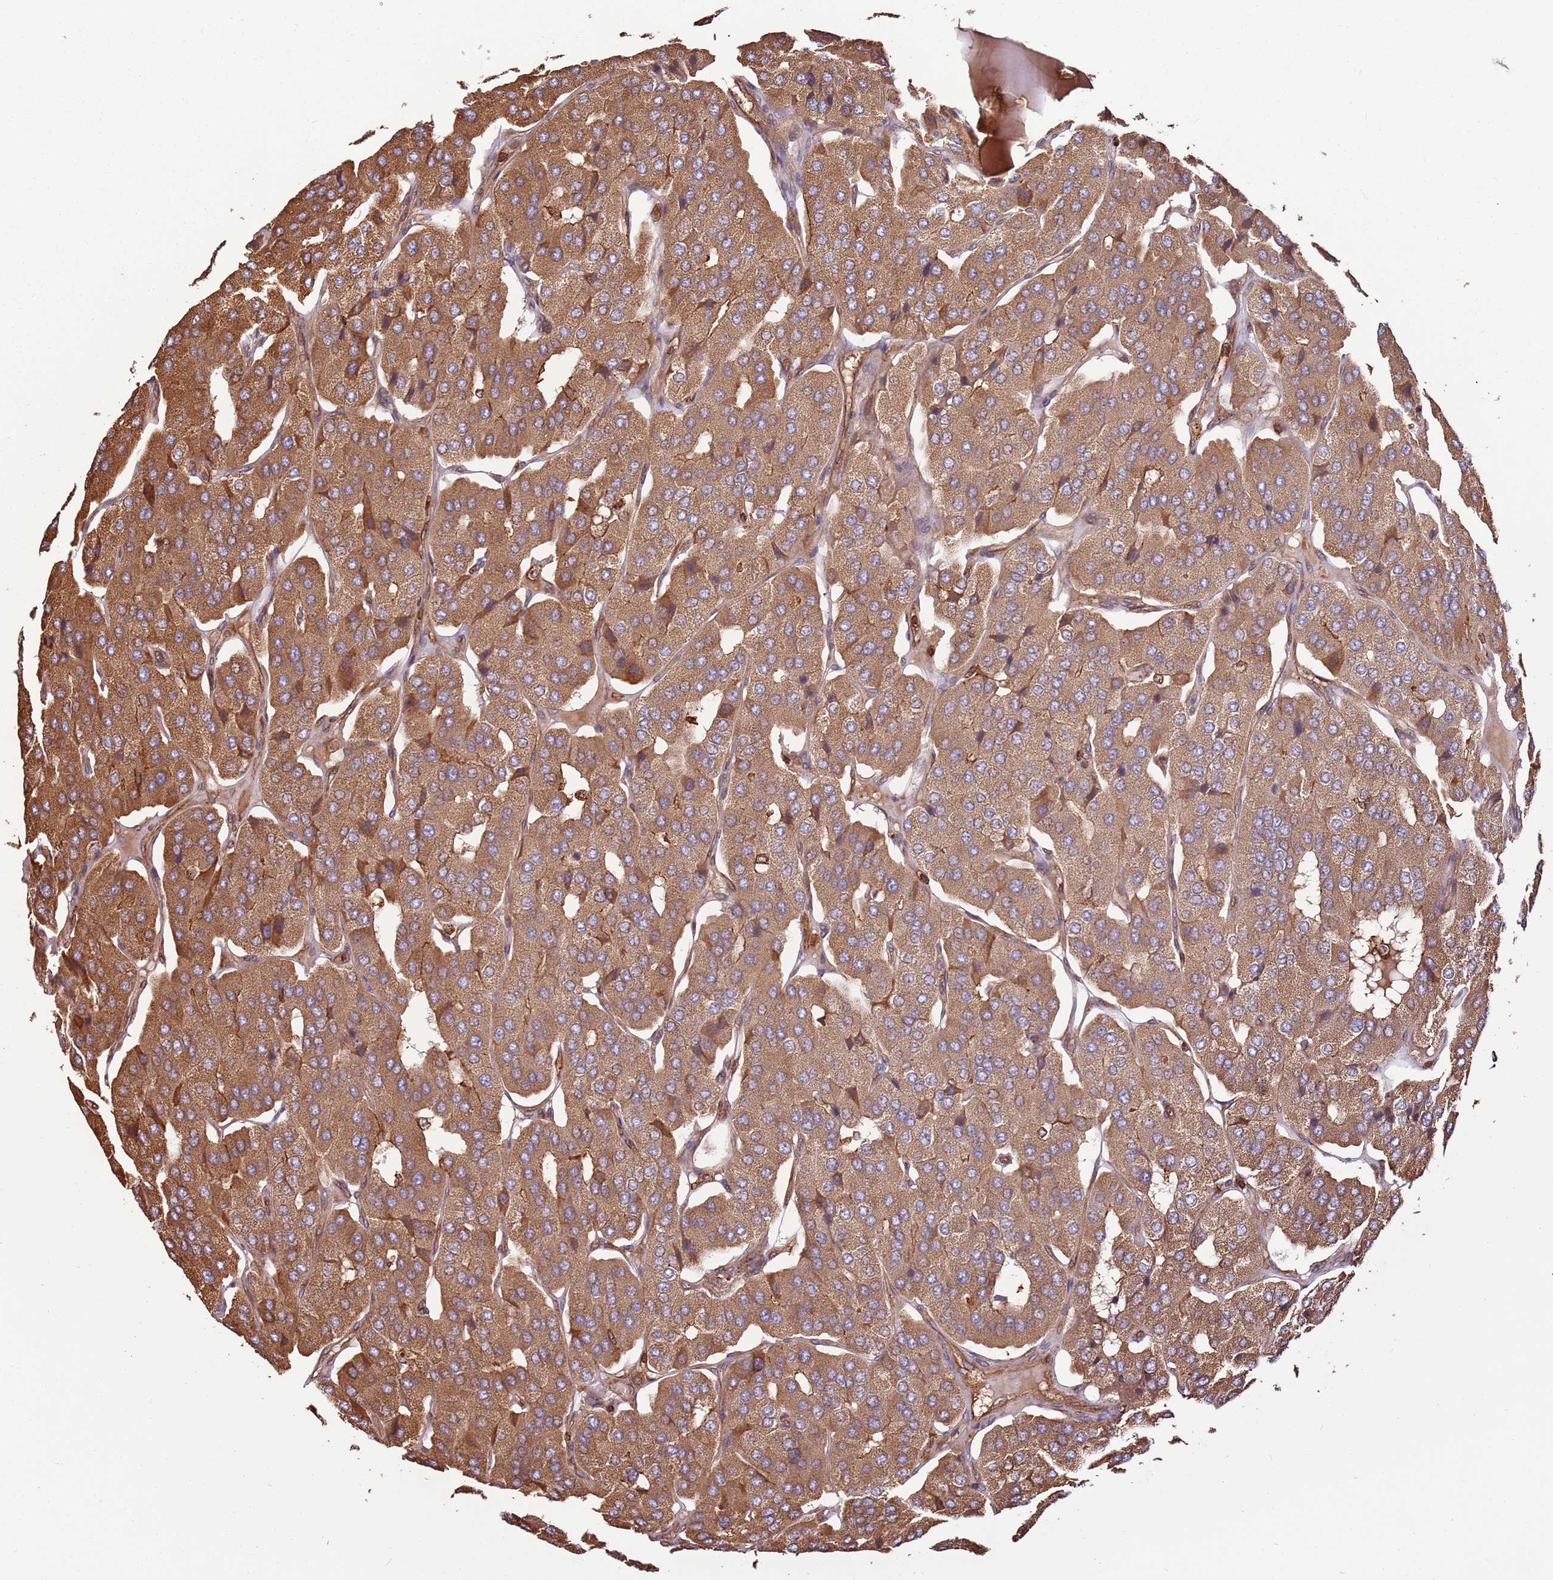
{"staining": {"intensity": "moderate", "quantity": ">75%", "location": "cytoplasmic/membranous"}, "tissue": "parathyroid gland", "cell_type": "Glandular cells", "image_type": "normal", "snomed": [{"axis": "morphology", "description": "Normal tissue, NOS"}, {"axis": "morphology", "description": "Adenoma, NOS"}, {"axis": "topography", "description": "Parathyroid gland"}], "caption": "Immunohistochemistry image of normal human parathyroid gland stained for a protein (brown), which displays medium levels of moderate cytoplasmic/membranous expression in approximately >75% of glandular cells.", "gene": "ACVR2A", "patient": {"sex": "female", "age": 86}}